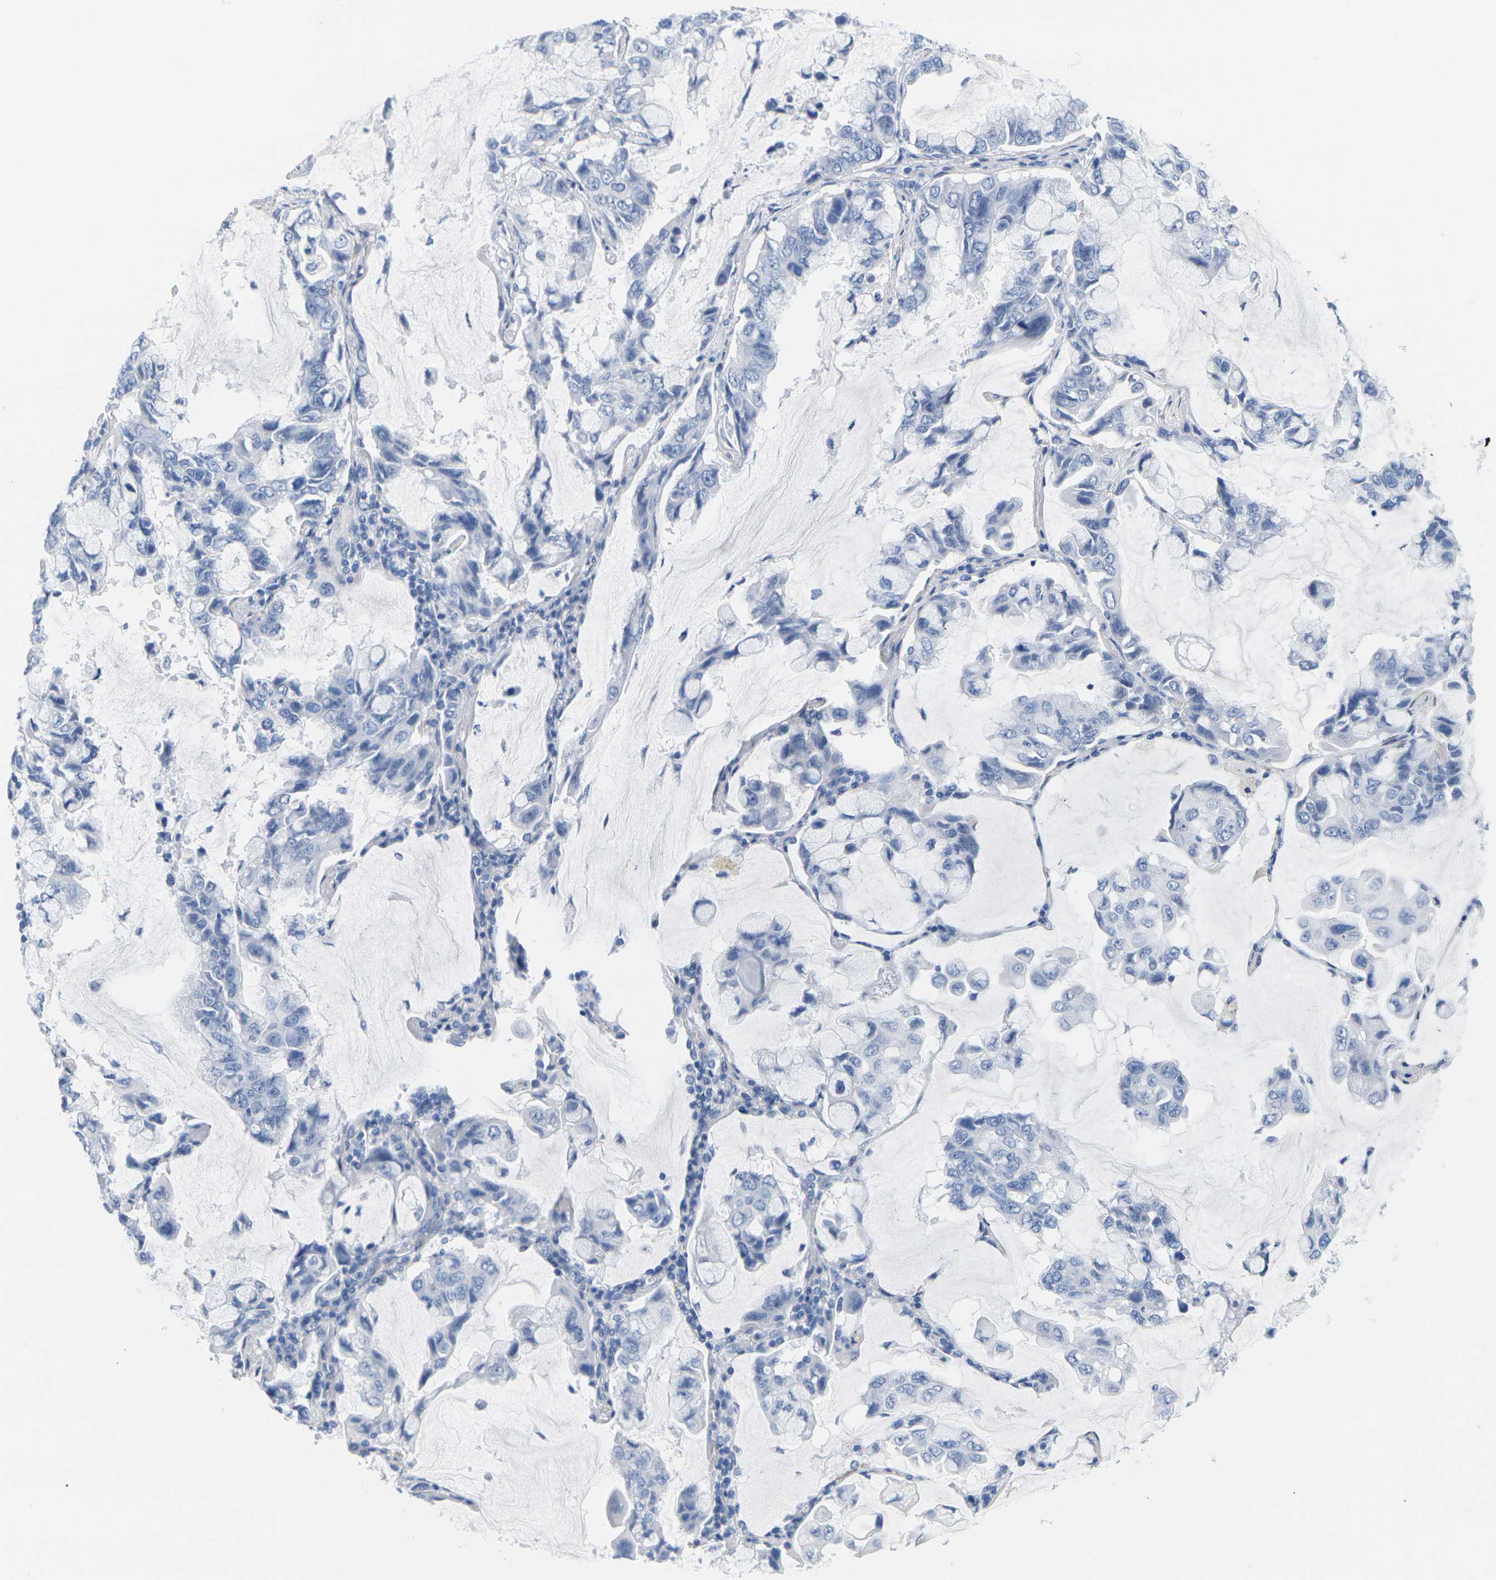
{"staining": {"intensity": "negative", "quantity": "none", "location": "none"}, "tissue": "lung cancer", "cell_type": "Tumor cells", "image_type": "cancer", "snomed": [{"axis": "morphology", "description": "Adenocarcinoma, NOS"}, {"axis": "topography", "description": "Lung"}], "caption": "There is no significant positivity in tumor cells of lung cancer (adenocarcinoma).", "gene": "CNN1", "patient": {"sex": "male", "age": 64}}